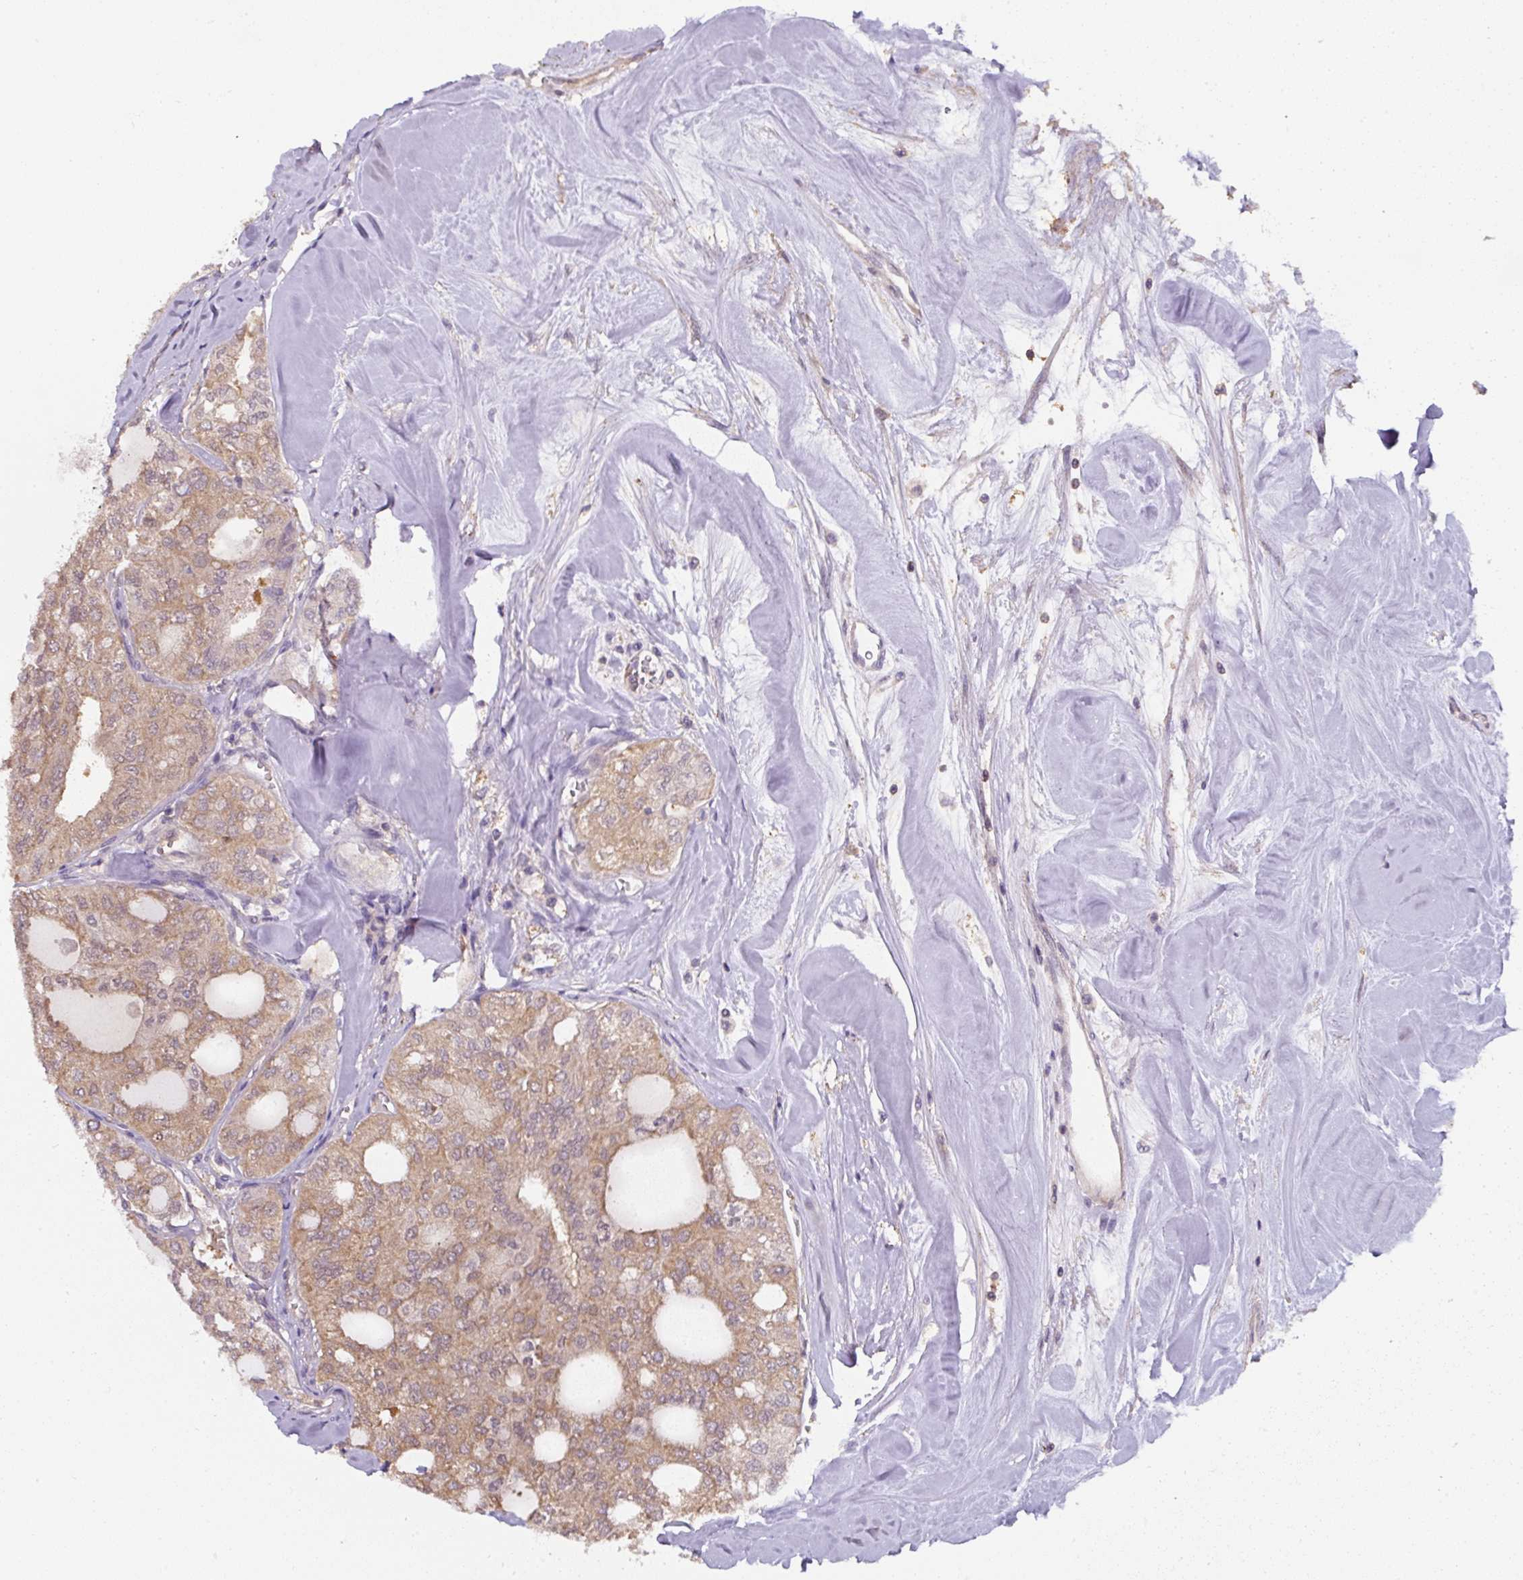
{"staining": {"intensity": "moderate", "quantity": "25%-75%", "location": "cytoplasmic/membranous,nuclear"}, "tissue": "thyroid cancer", "cell_type": "Tumor cells", "image_type": "cancer", "snomed": [{"axis": "morphology", "description": "Follicular adenoma carcinoma, NOS"}, {"axis": "topography", "description": "Thyroid gland"}], "caption": "About 25%-75% of tumor cells in human thyroid follicular adenoma carcinoma reveal moderate cytoplasmic/membranous and nuclear protein staining as visualized by brown immunohistochemical staining.", "gene": "ST13", "patient": {"sex": "male", "age": 75}}